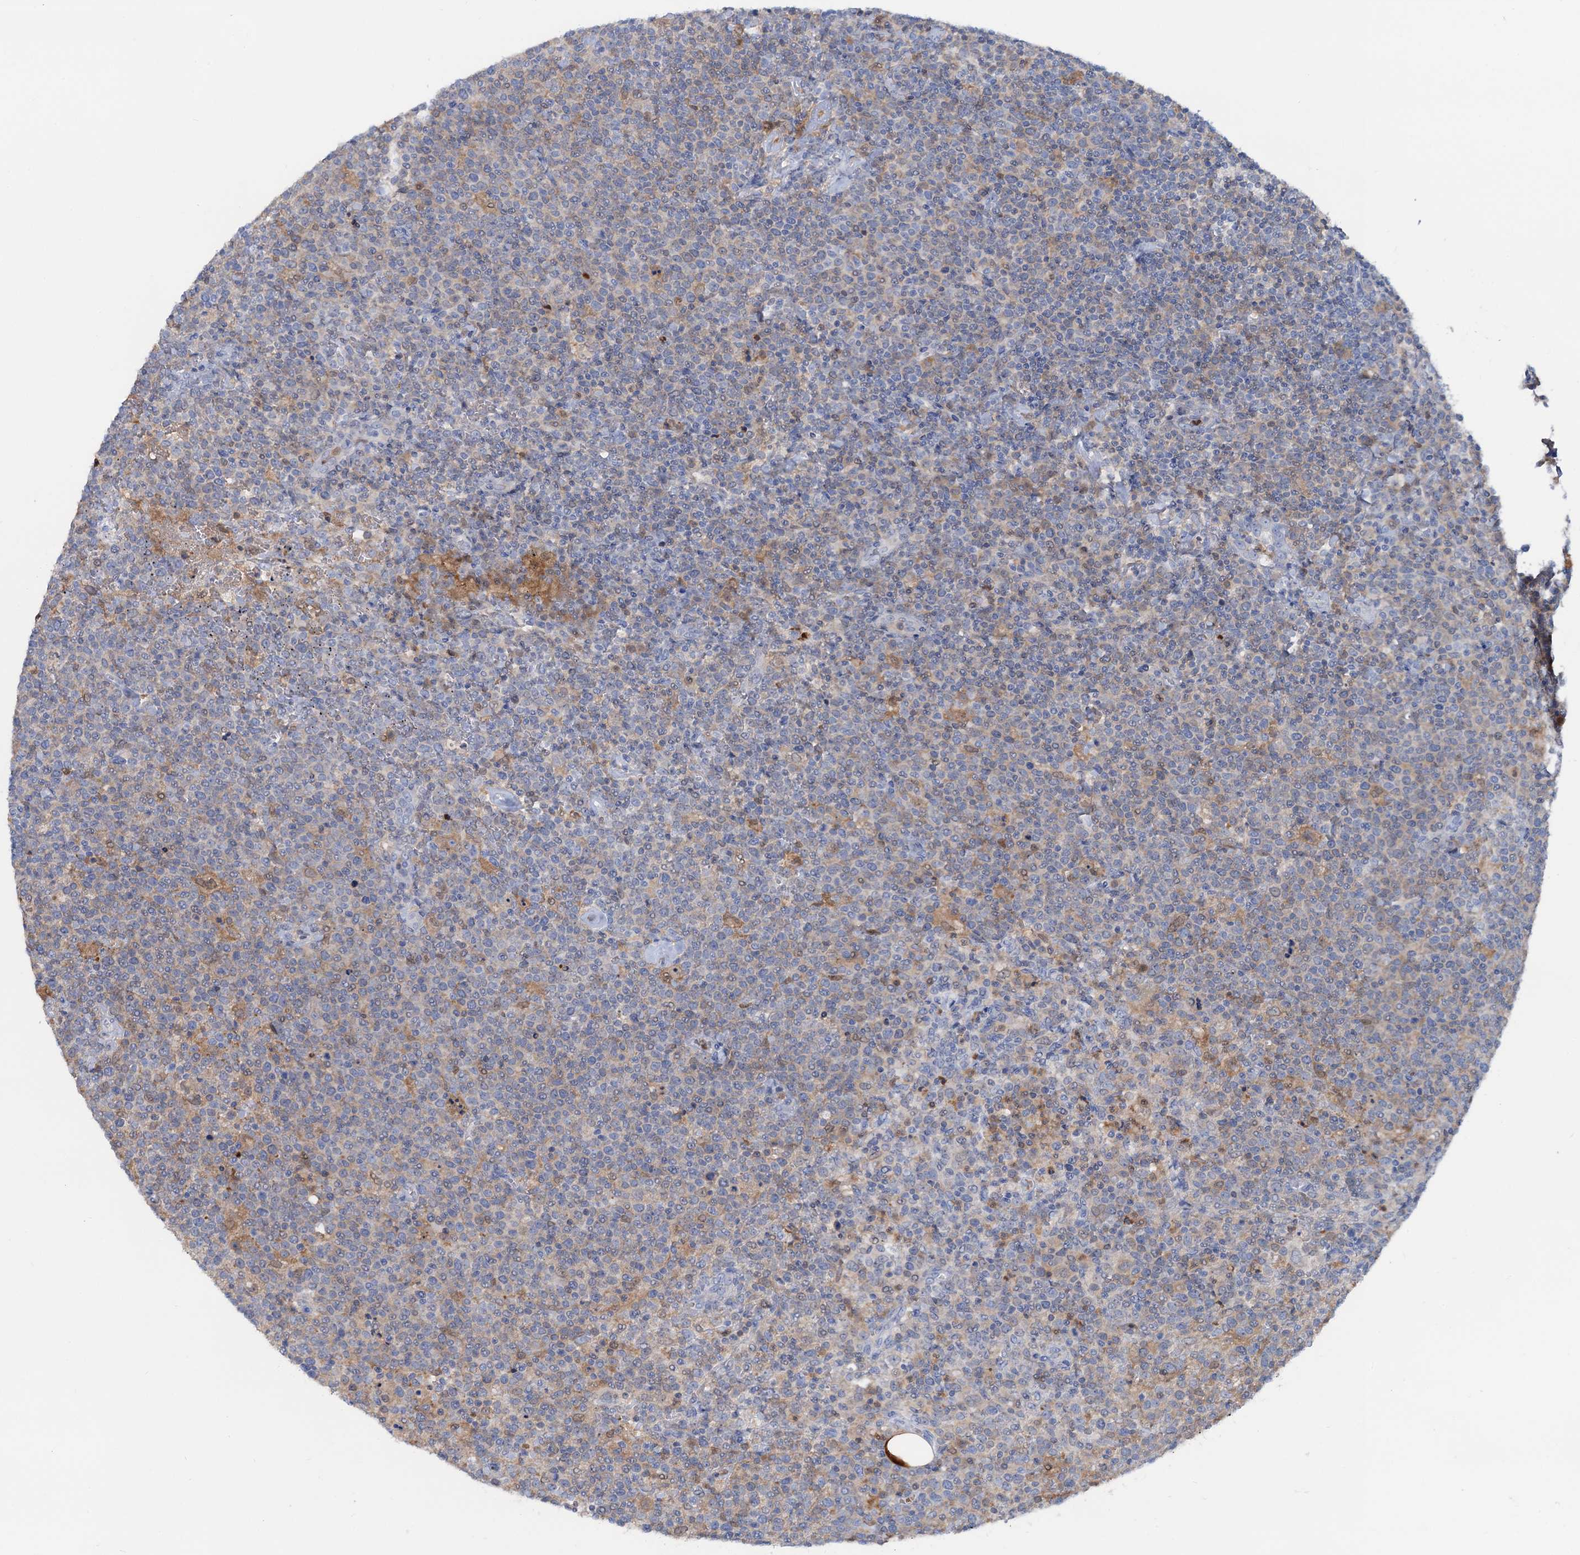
{"staining": {"intensity": "weak", "quantity": "<25%", "location": "cytoplasmic/membranous"}, "tissue": "lymphoma", "cell_type": "Tumor cells", "image_type": "cancer", "snomed": [{"axis": "morphology", "description": "Malignant lymphoma, non-Hodgkin's type, High grade"}, {"axis": "topography", "description": "Lymph node"}], "caption": "The image demonstrates no significant staining in tumor cells of lymphoma.", "gene": "FAH", "patient": {"sex": "male", "age": 61}}